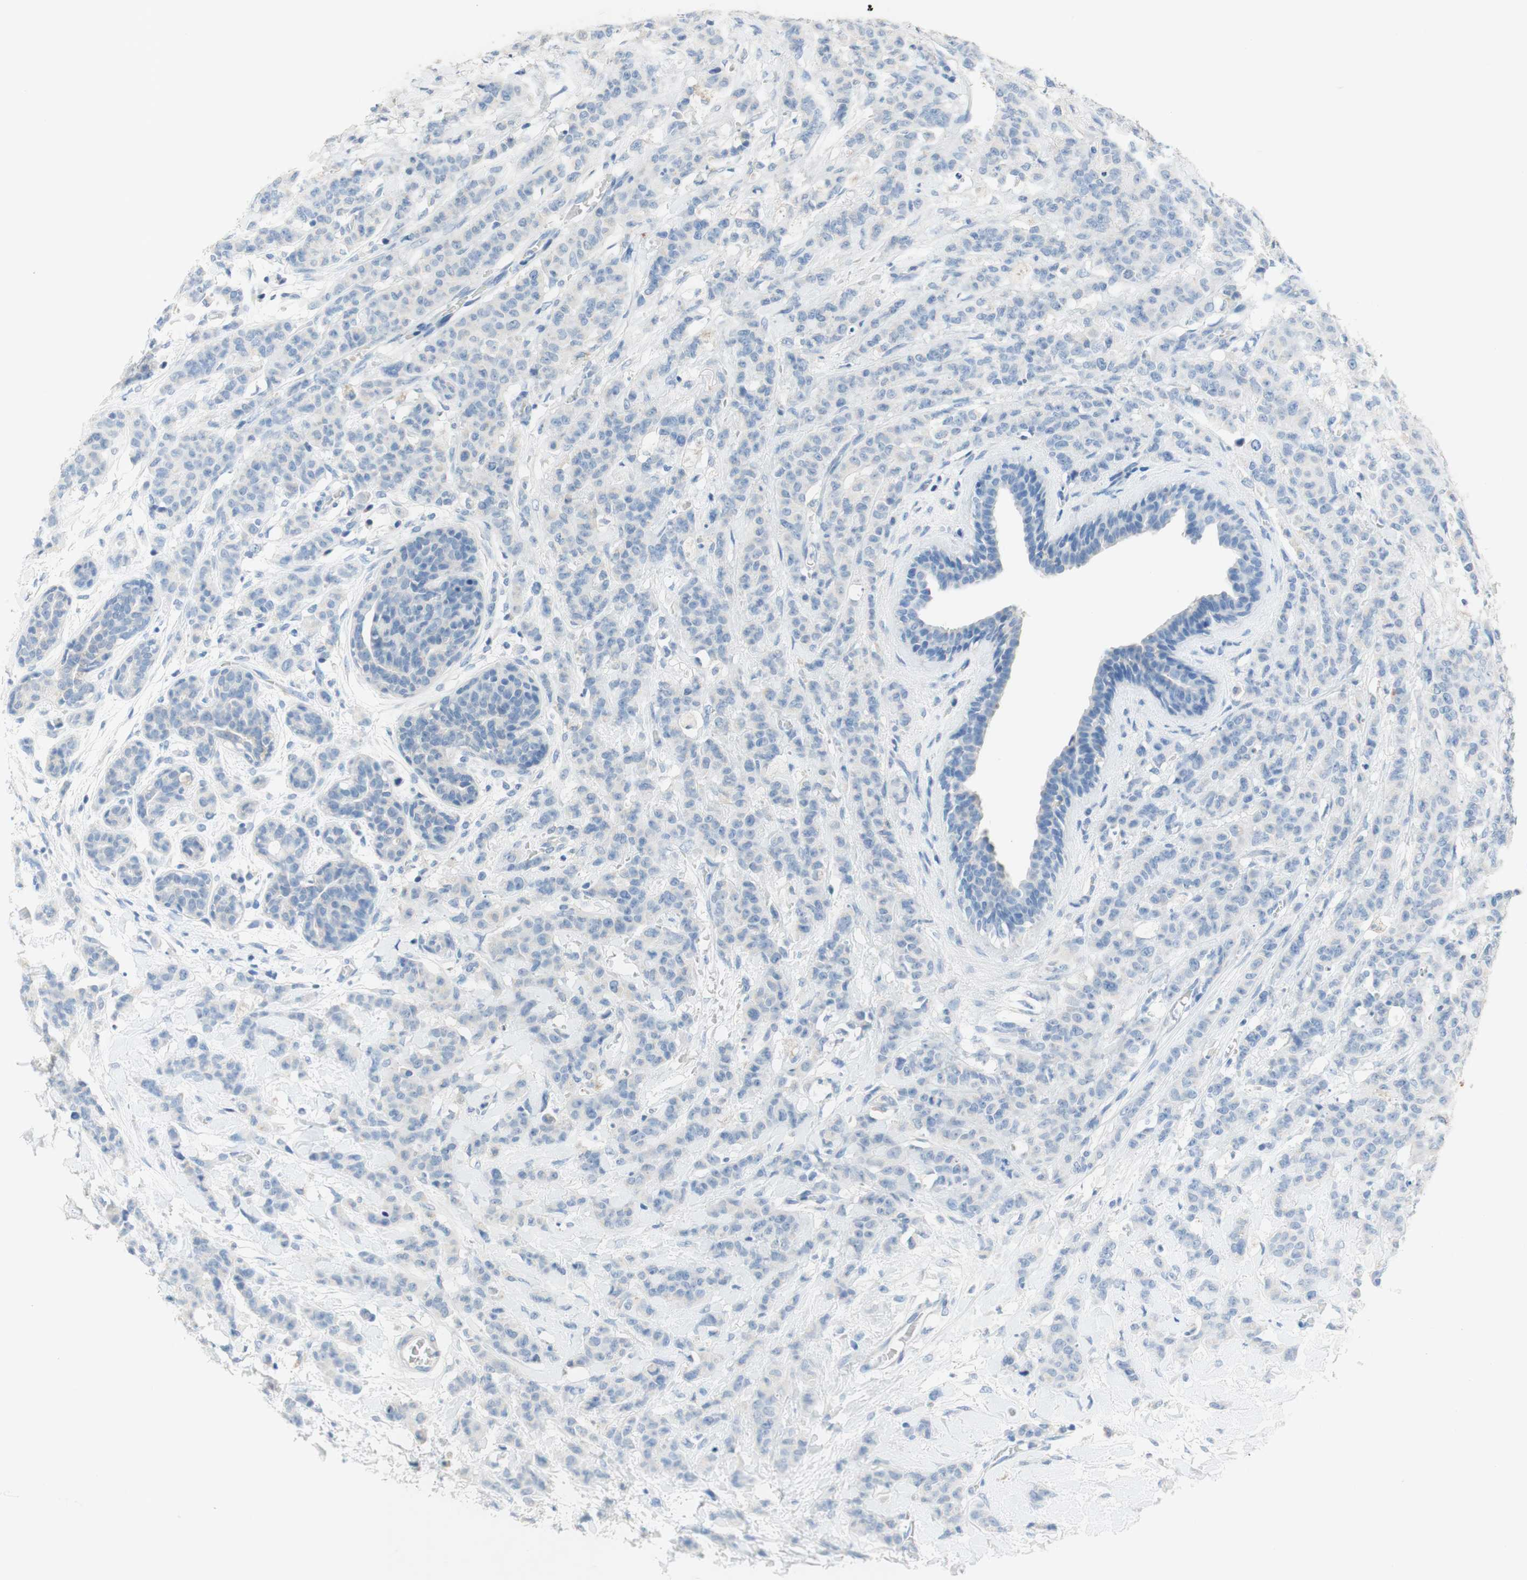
{"staining": {"intensity": "negative", "quantity": "none", "location": "none"}, "tissue": "breast cancer", "cell_type": "Tumor cells", "image_type": "cancer", "snomed": [{"axis": "morphology", "description": "Normal tissue, NOS"}, {"axis": "morphology", "description": "Duct carcinoma"}, {"axis": "topography", "description": "Breast"}], "caption": "Breast cancer (invasive ductal carcinoma) was stained to show a protein in brown. There is no significant expression in tumor cells. The staining is performed using DAB (3,3'-diaminobenzidine) brown chromogen with nuclei counter-stained in using hematoxylin.", "gene": "POLR2J3", "patient": {"sex": "female", "age": 40}}